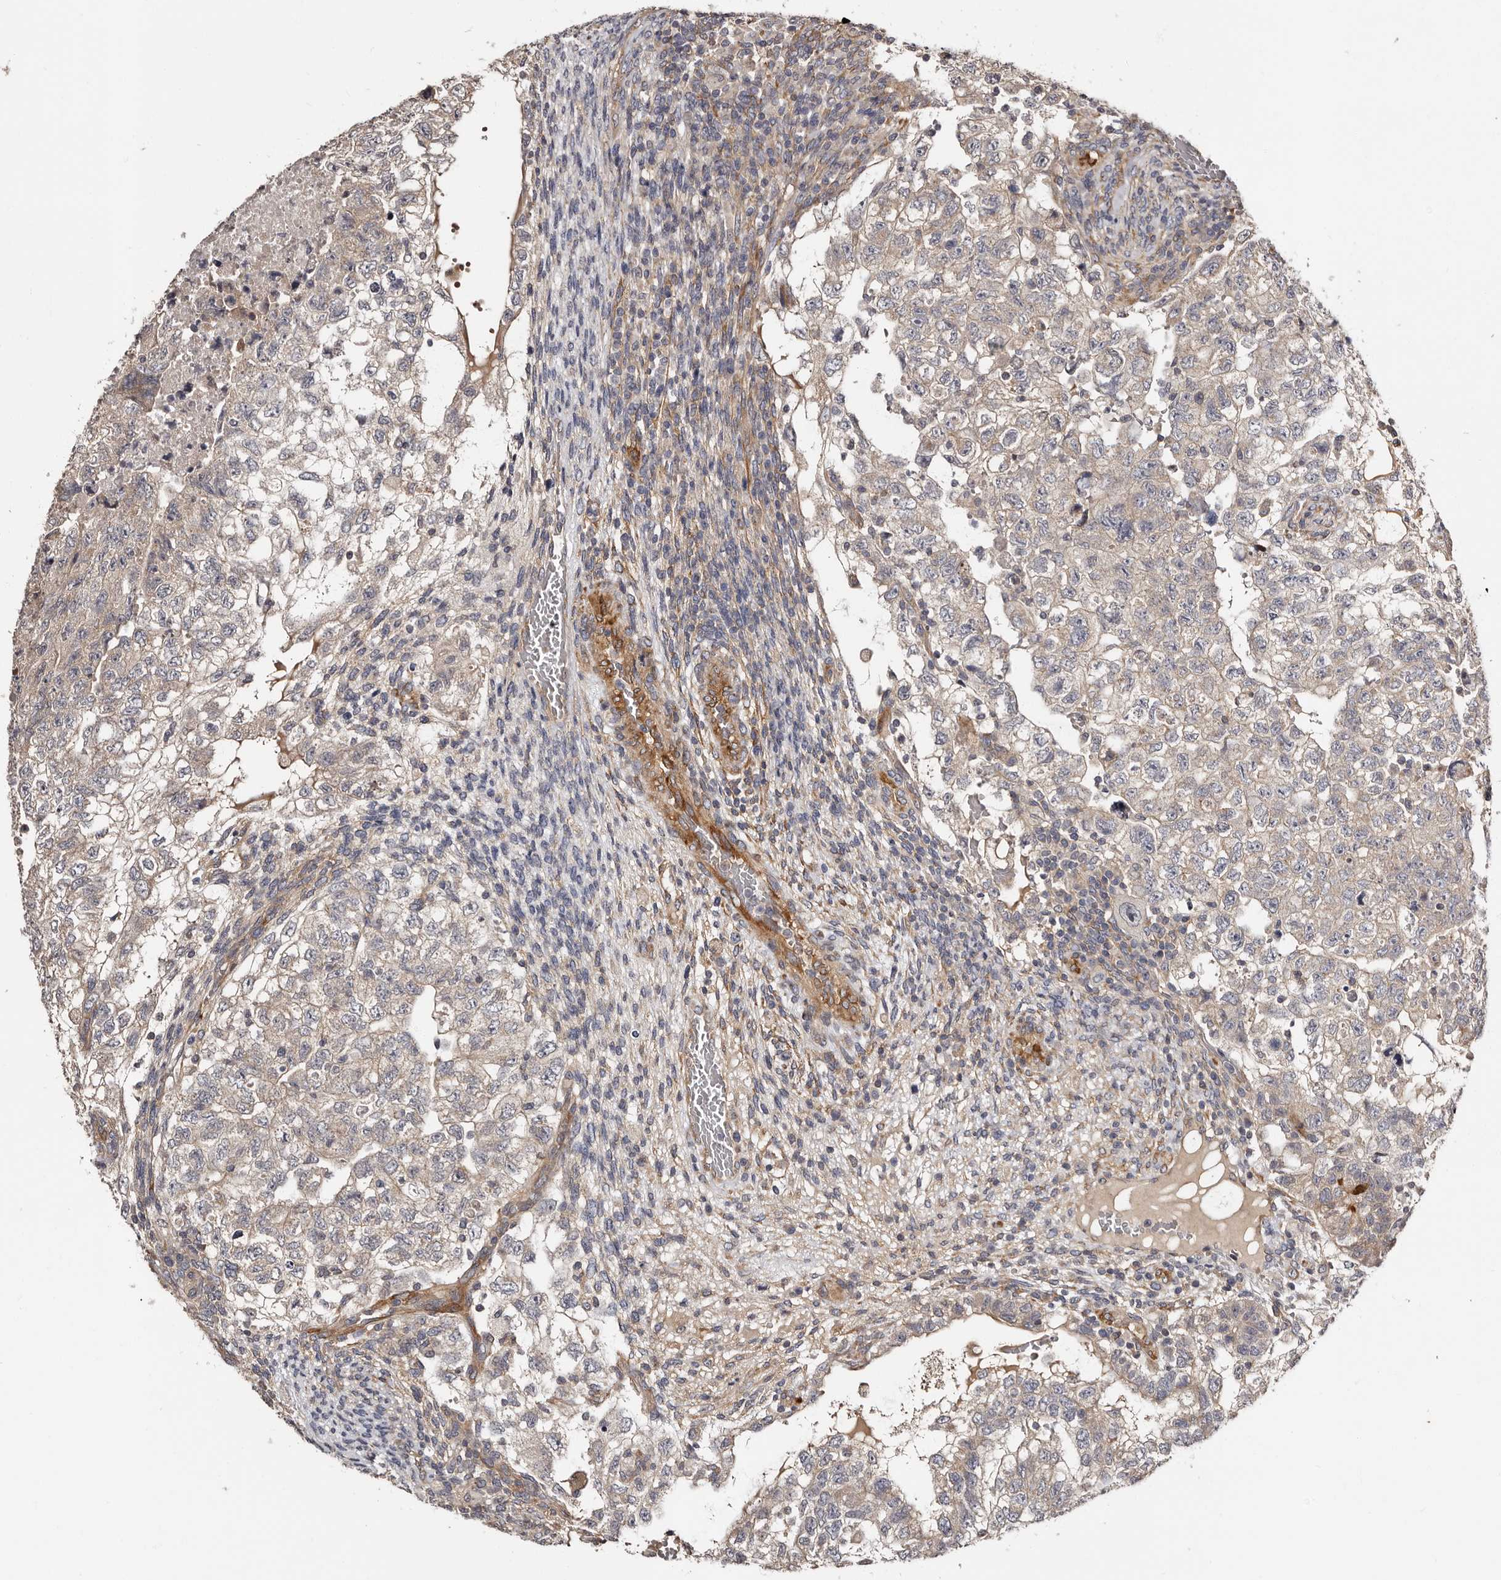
{"staining": {"intensity": "weak", "quantity": "25%-75%", "location": "cytoplasmic/membranous"}, "tissue": "testis cancer", "cell_type": "Tumor cells", "image_type": "cancer", "snomed": [{"axis": "morphology", "description": "Carcinoma, Embryonal, NOS"}, {"axis": "topography", "description": "Testis"}], "caption": "IHC image of neoplastic tissue: human testis cancer stained using immunohistochemistry (IHC) reveals low levels of weak protein expression localized specifically in the cytoplasmic/membranous of tumor cells, appearing as a cytoplasmic/membranous brown color.", "gene": "TBC1D22B", "patient": {"sex": "male", "age": 36}}